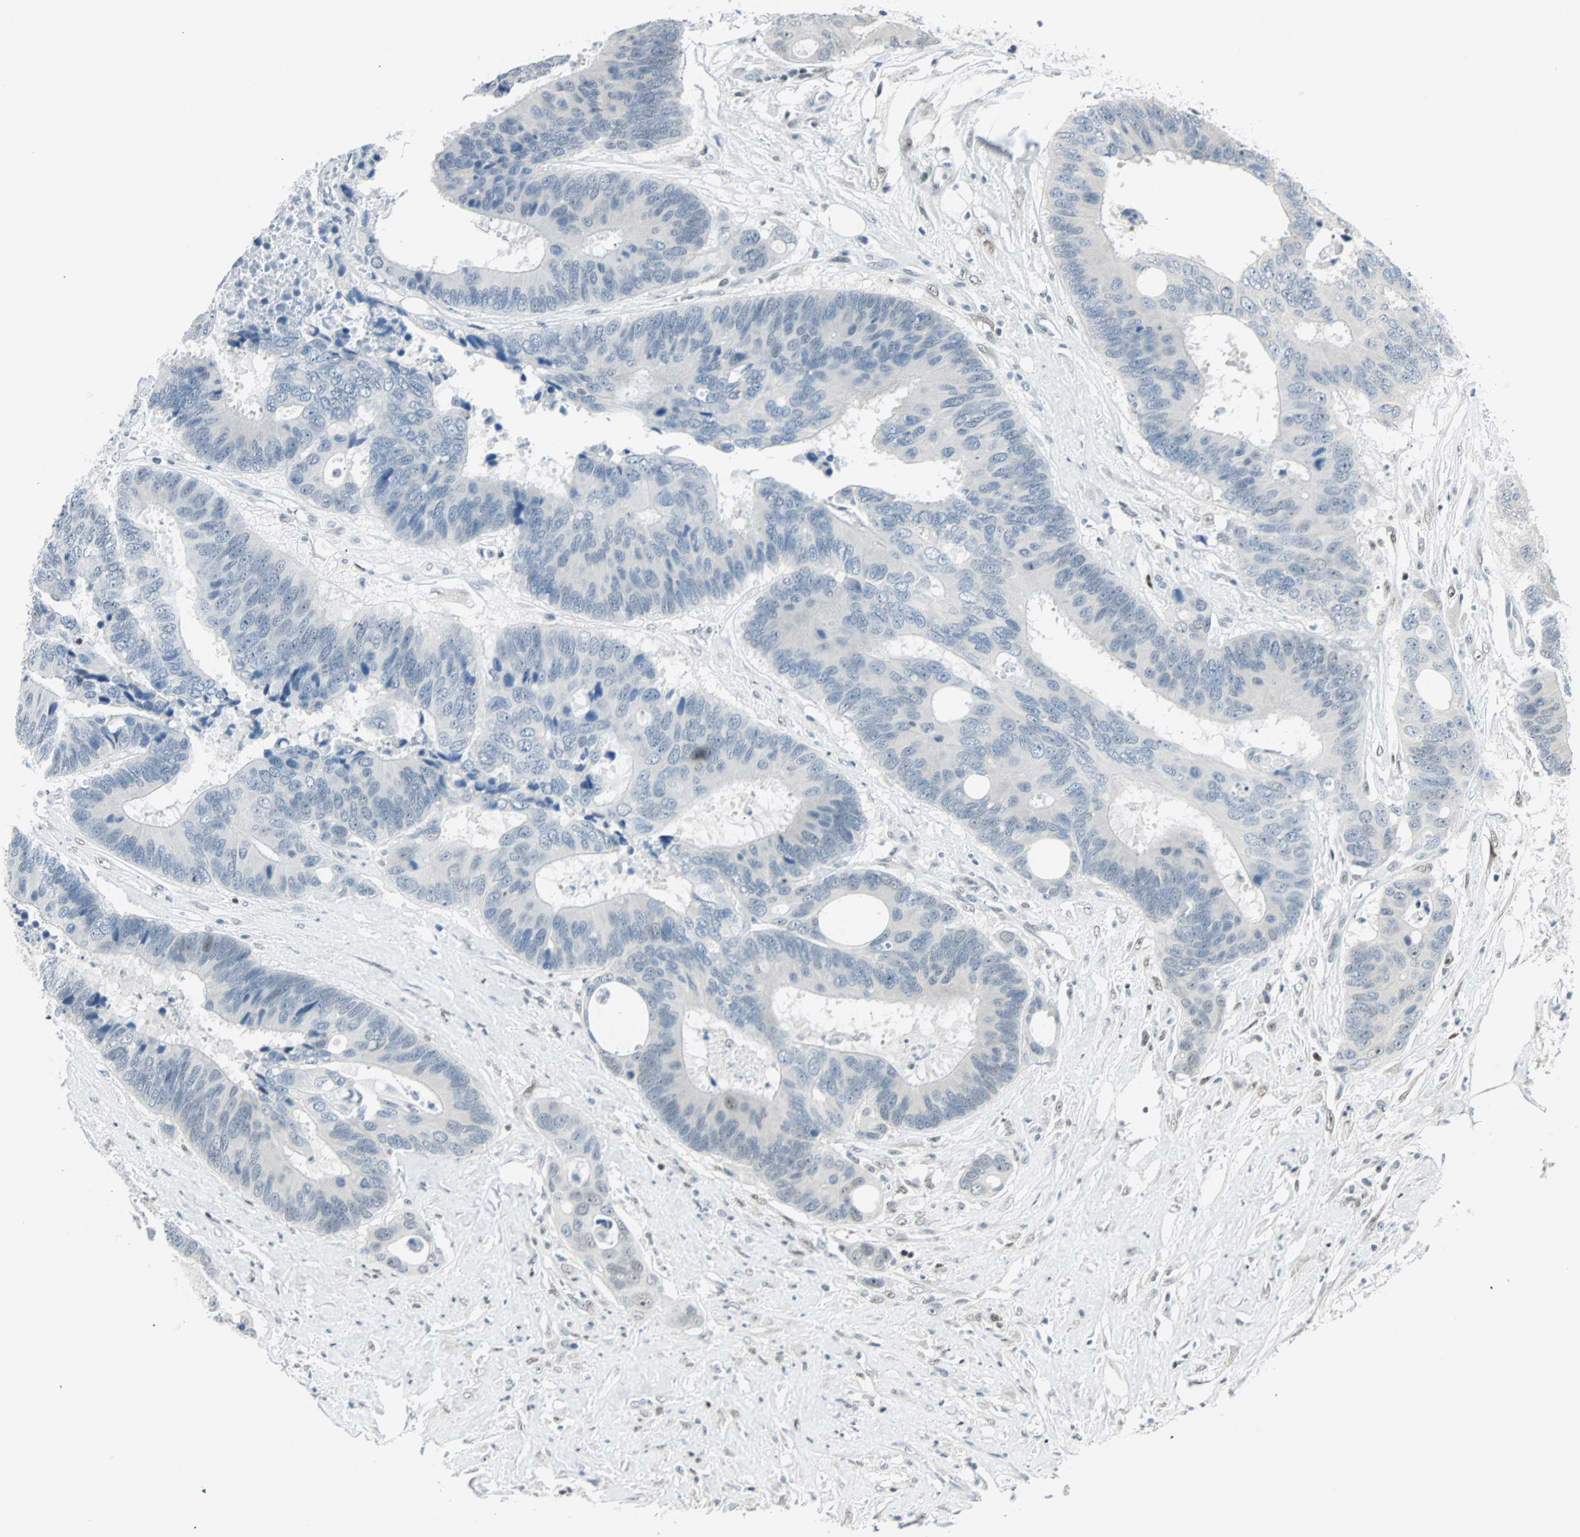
{"staining": {"intensity": "negative", "quantity": "none", "location": "none"}, "tissue": "colorectal cancer", "cell_type": "Tumor cells", "image_type": "cancer", "snomed": [{"axis": "morphology", "description": "Adenocarcinoma, NOS"}, {"axis": "topography", "description": "Rectum"}], "caption": "Tumor cells show no significant protein expression in adenocarcinoma (colorectal).", "gene": "MSX2", "patient": {"sex": "male", "age": 55}}